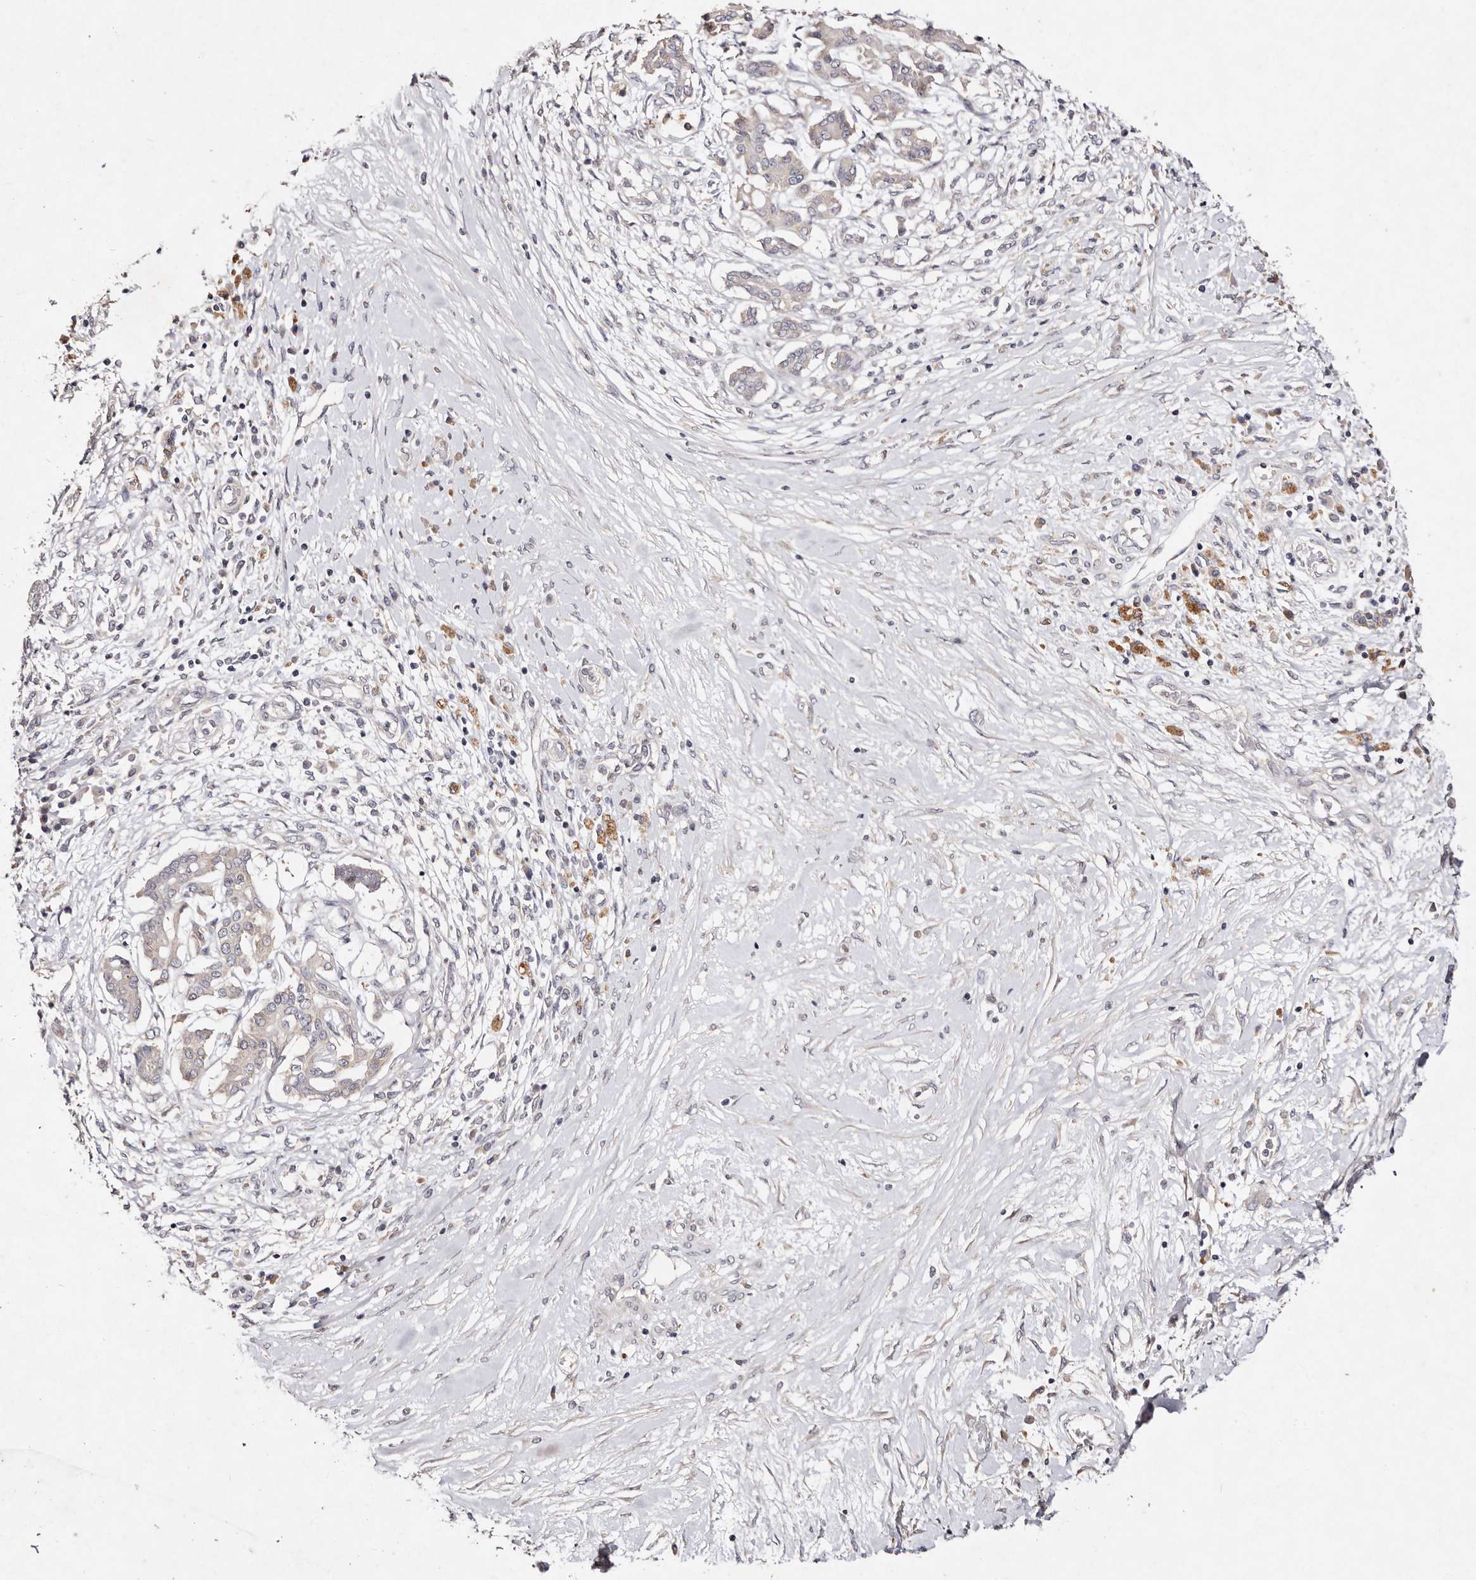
{"staining": {"intensity": "negative", "quantity": "none", "location": "none"}, "tissue": "pancreatic cancer", "cell_type": "Tumor cells", "image_type": "cancer", "snomed": [{"axis": "morphology", "description": "Inflammation, NOS"}, {"axis": "morphology", "description": "Adenocarcinoma, NOS"}, {"axis": "topography", "description": "Pancreas"}], "caption": "This is a histopathology image of IHC staining of pancreatic cancer, which shows no positivity in tumor cells. (Stains: DAB IHC with hematoxylin counter stain, Microscopy: brightfield microscopy at high magnification).", "gene": "TSC2", "patient": {"sex": "female", "age": 56}}